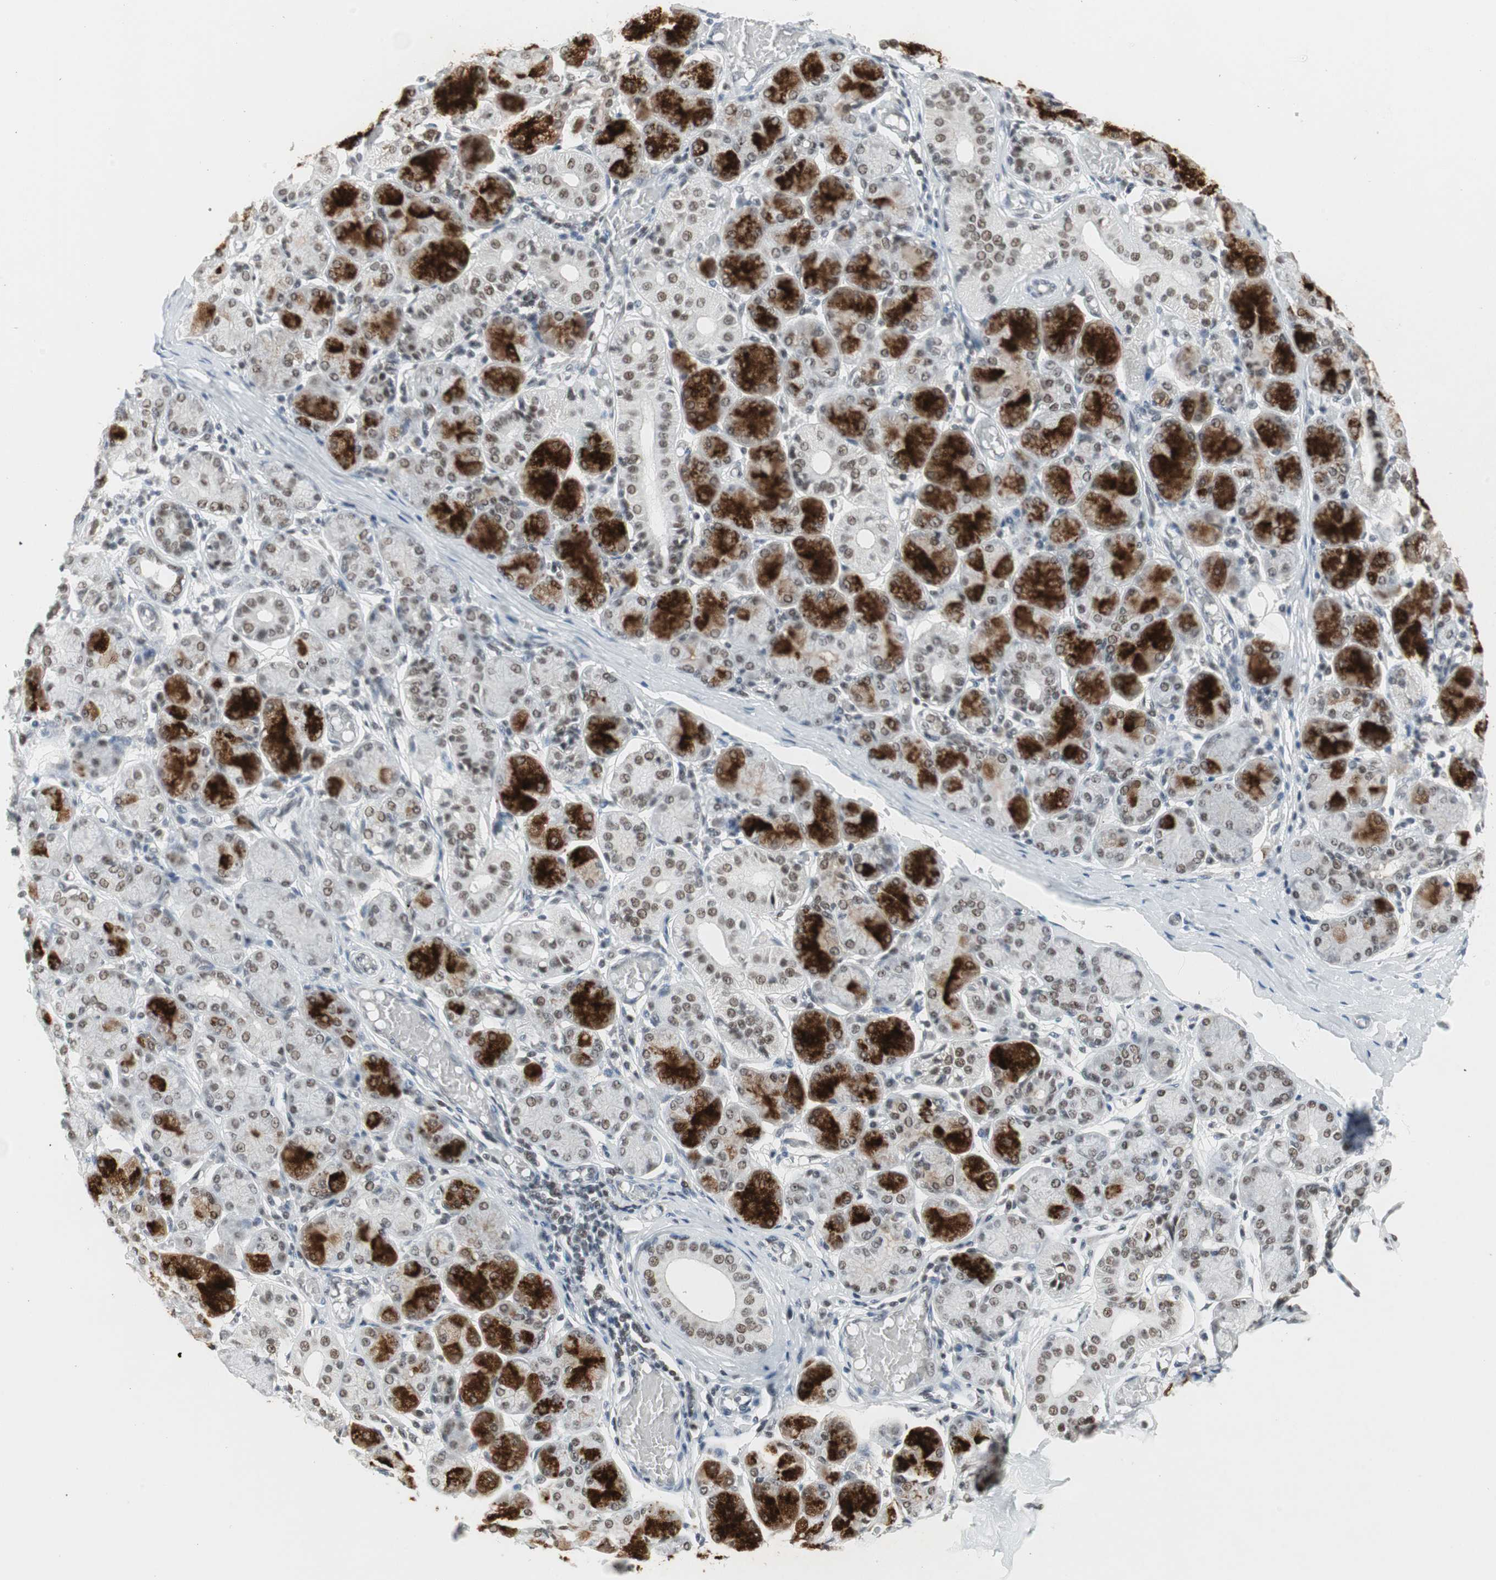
{"staining": {"intensity": "strong", "quantity": "25%-75%", "location": "cytoplasmic/membranous,nuclear"}, "tissue": "salivary gland", "cell_type": "Glandular cells", "image_type": "normal", "snomed": [{"axis": "morphology", "description": "Normal tissue, NOS"}, {"axis": "topography", "description": "Salivary gland"}], "caption": "Glandular cells show high levels of strong cytoplasmic/membranous,nuclear staining in approximately 25%-75% of cells in benign salivary gland. (DAB = brown stain, brightfield microscopy at high magnification).", "gene": "RTF1", "patient": {"sex": "female", "age": 24}}